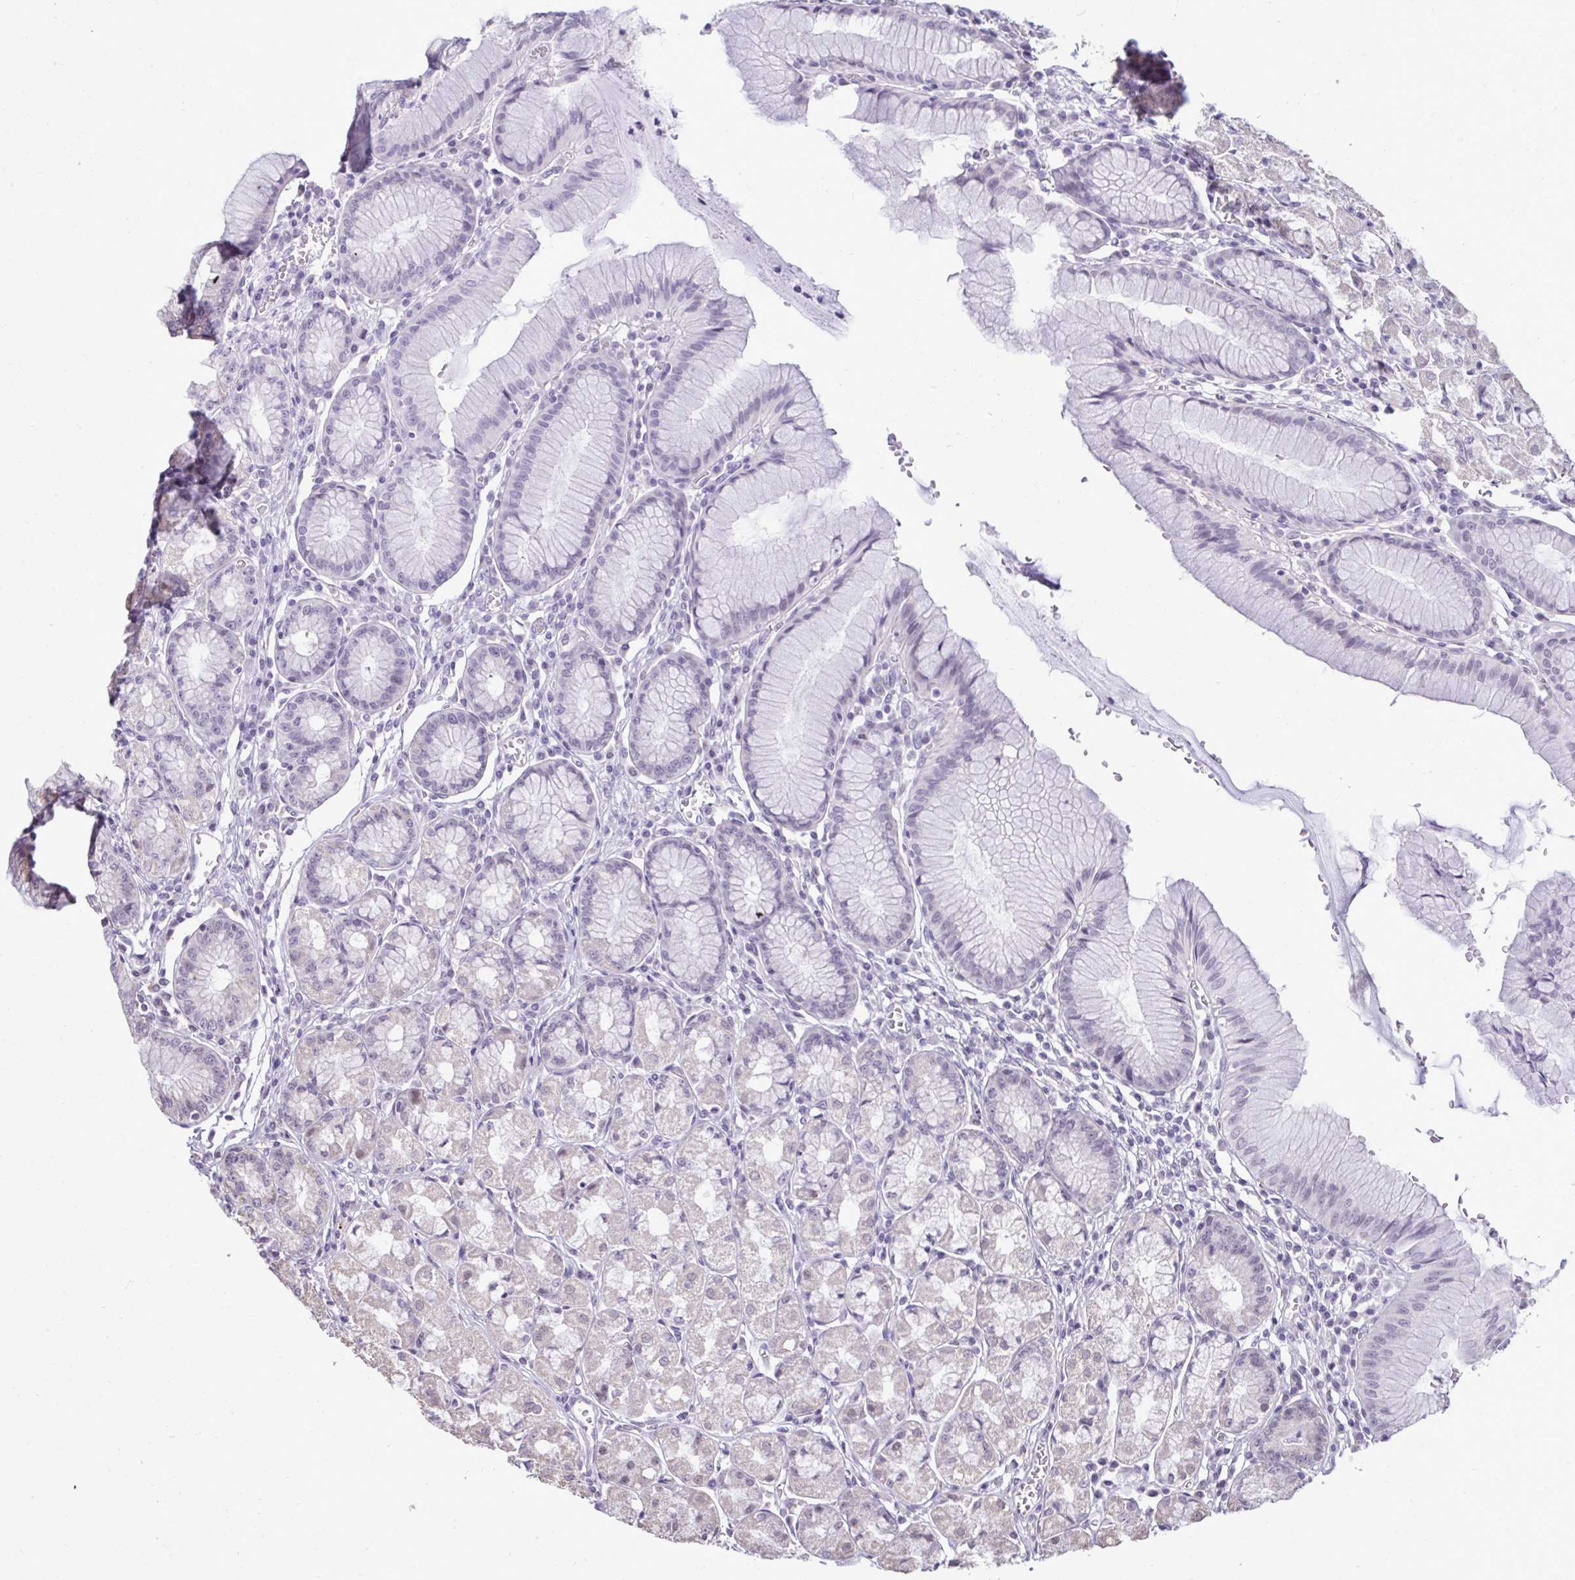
{"staining": {"intensity": "negative", "quantity": "none", "location": "none"}, "tissue": "stomach", "cell_type": "Glandular cells", "image_type": "normal", "snomed": [{"axis": "morphology", "description": "Normal tissue, NOS"}, {"axis": "topography", "description": "Stomach"}], "caption": "Micrograph shows no significant protein expression in glandular cells of unremarkable stomach.", "gene": "NPPA", "patient": {"sex": "male", "age": 55}}